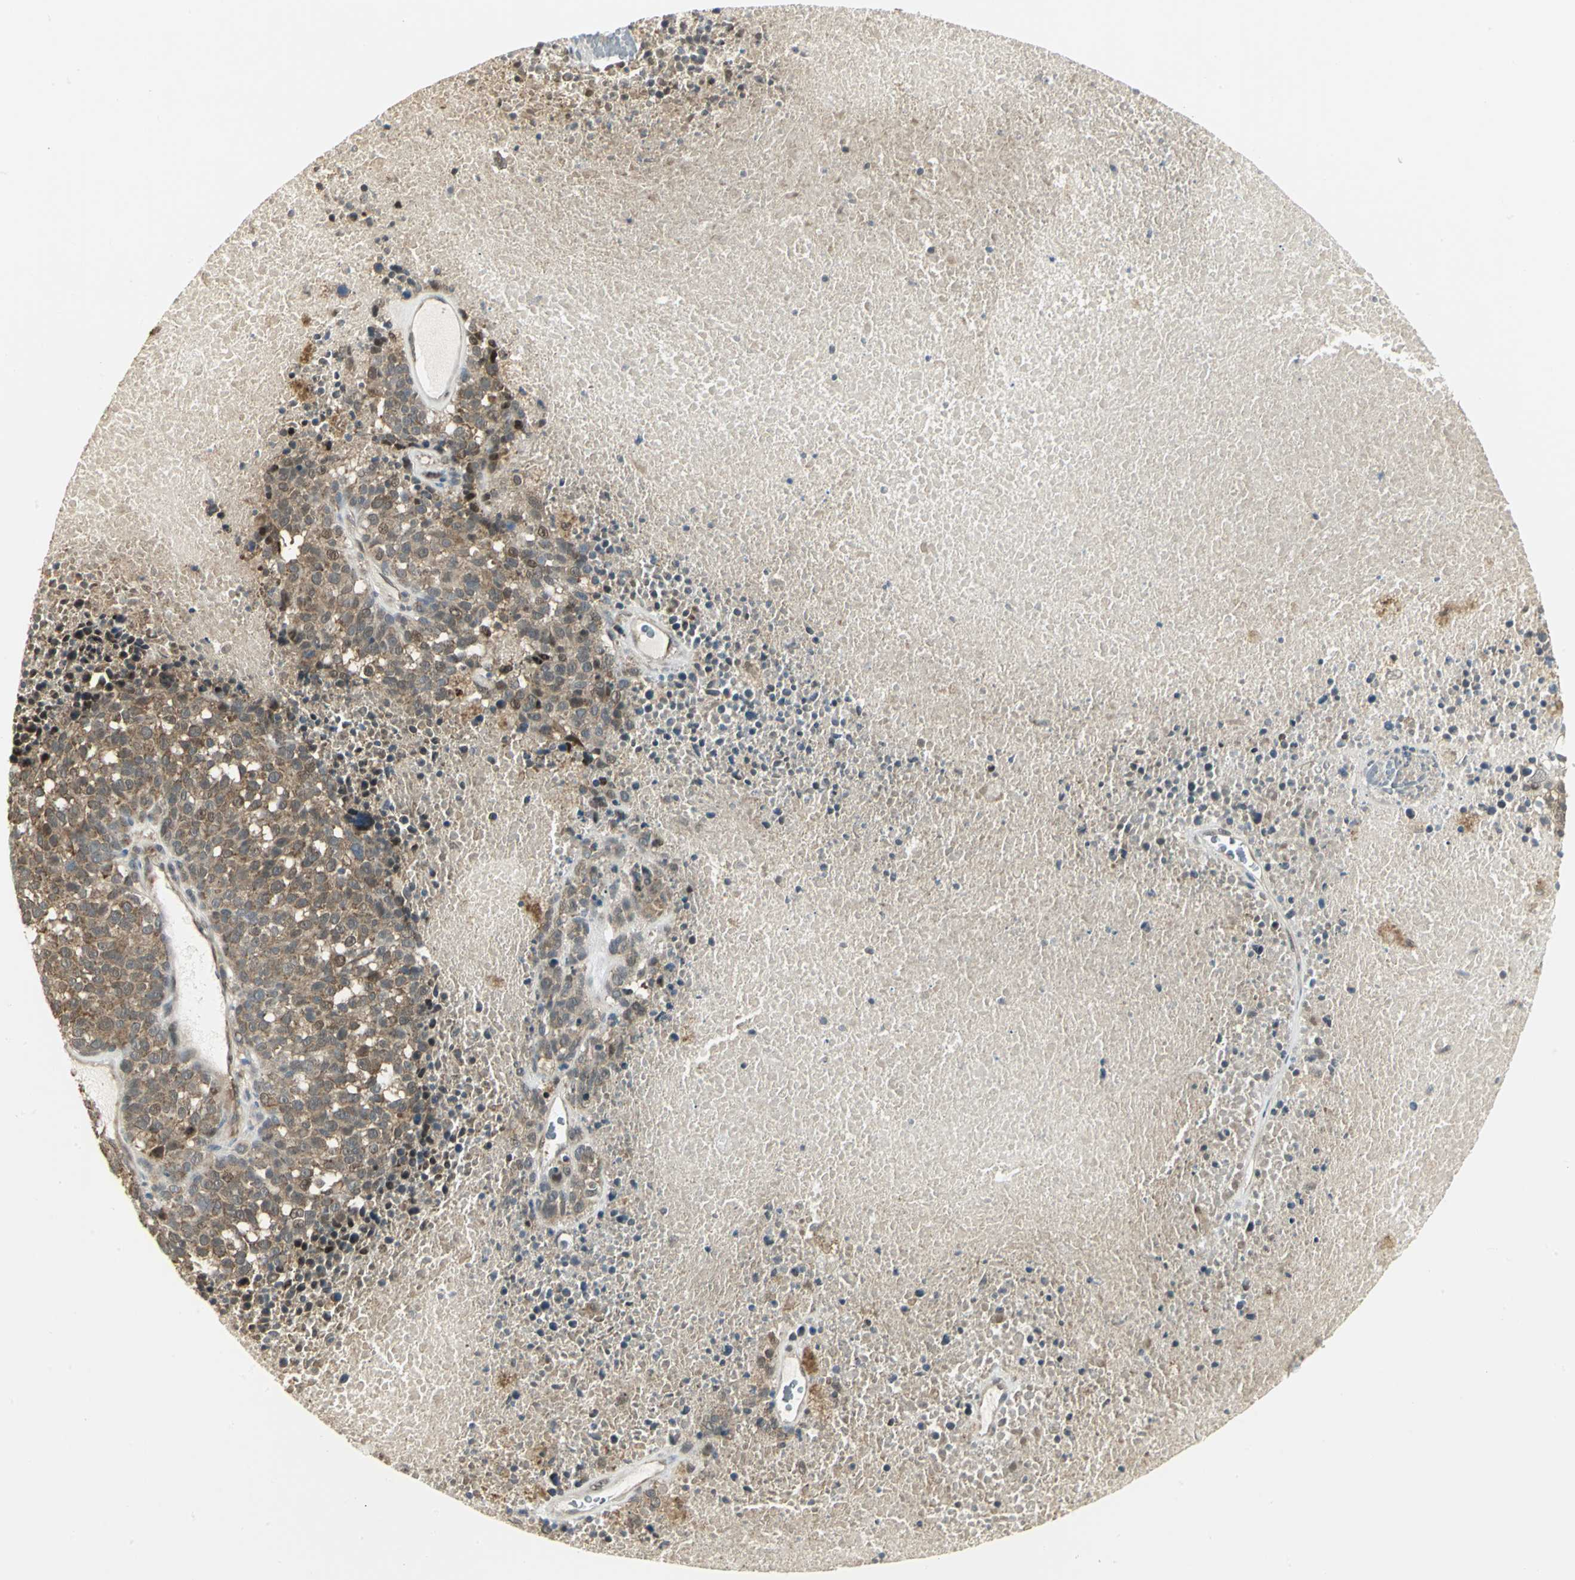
{"staining": {"intensity": "moderate", "quantity": ">75%", "location": "cytoplasmic/membranous"}, "tissue": "melanoma", "cell_type": "Tumor cells", "image_type": "cancer", "snomed": [{"axis": "morphology", "description": "Malignant melanoma, Metastatic site"}, {"axis": "topography", "description": "Cerebral cortex"}], "caption": "This photomicrograph shows IHC staining of human malignant melanoma (metastatic site), with medium moderate cytoplasmic/membranous staining in approximately >75% of tumor cells.", "gene": "PSMC4", "patient": {"sex": "female", "age": 52}}